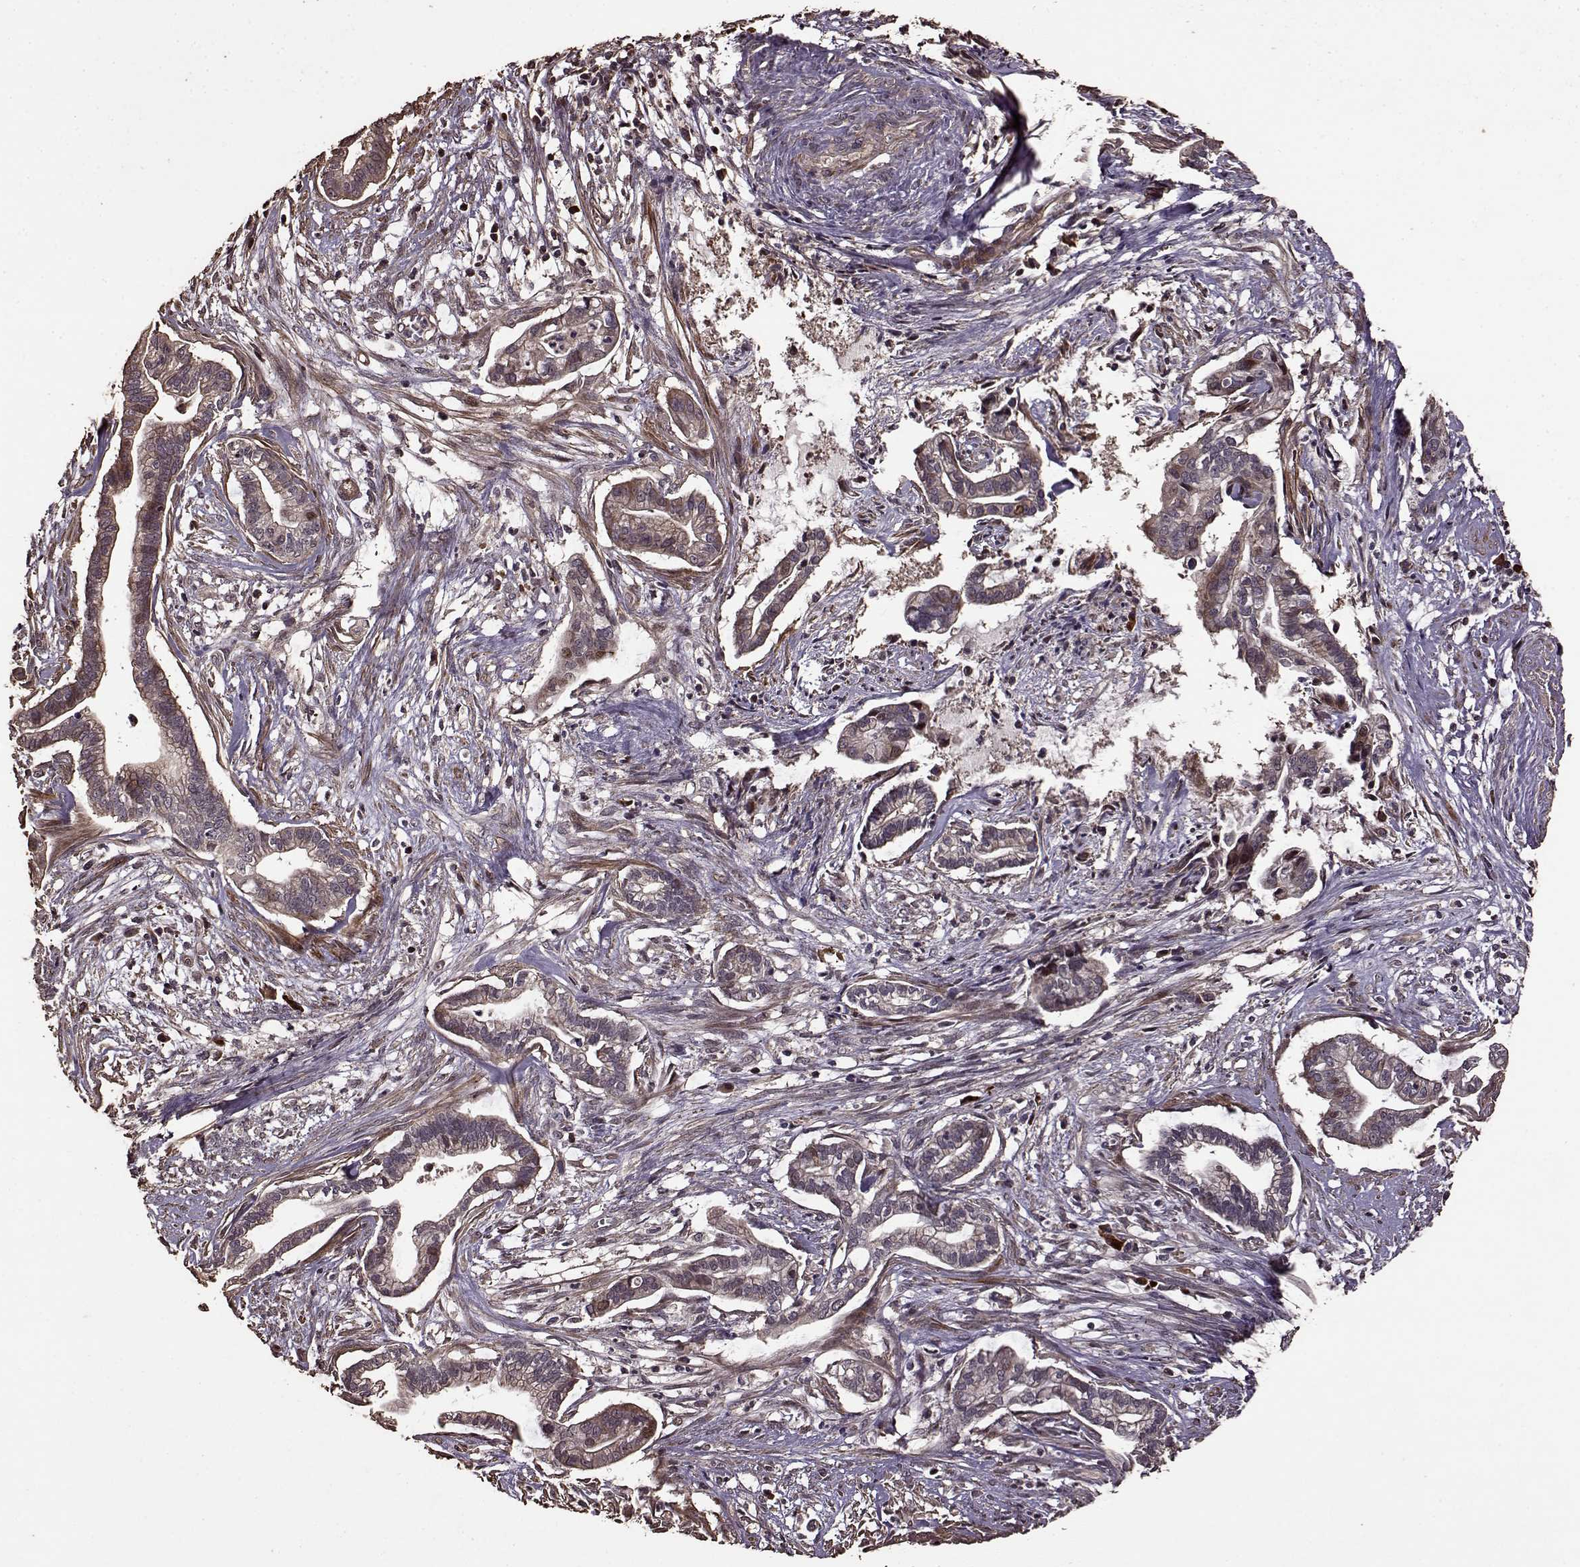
{"staining": {"intensity": "weak", "quantity": "<25%", "location": "nuclear"}, "tissue": "cervical cancer", "cell_type": "Tumor cells", "image_type": "cancer", "snomed": [{"axis": "morphology", "description": "Adenocarcinoma, NOS"}, {"axis": "topography", "description": "Cervix"}], "caption": "Immunohistochemical staining of human adenocarcinoma (cervical) shows no significant positivity in tumor cells.", "gene": "FBXW11", "patient": {"sex": "female", "age": 62}}